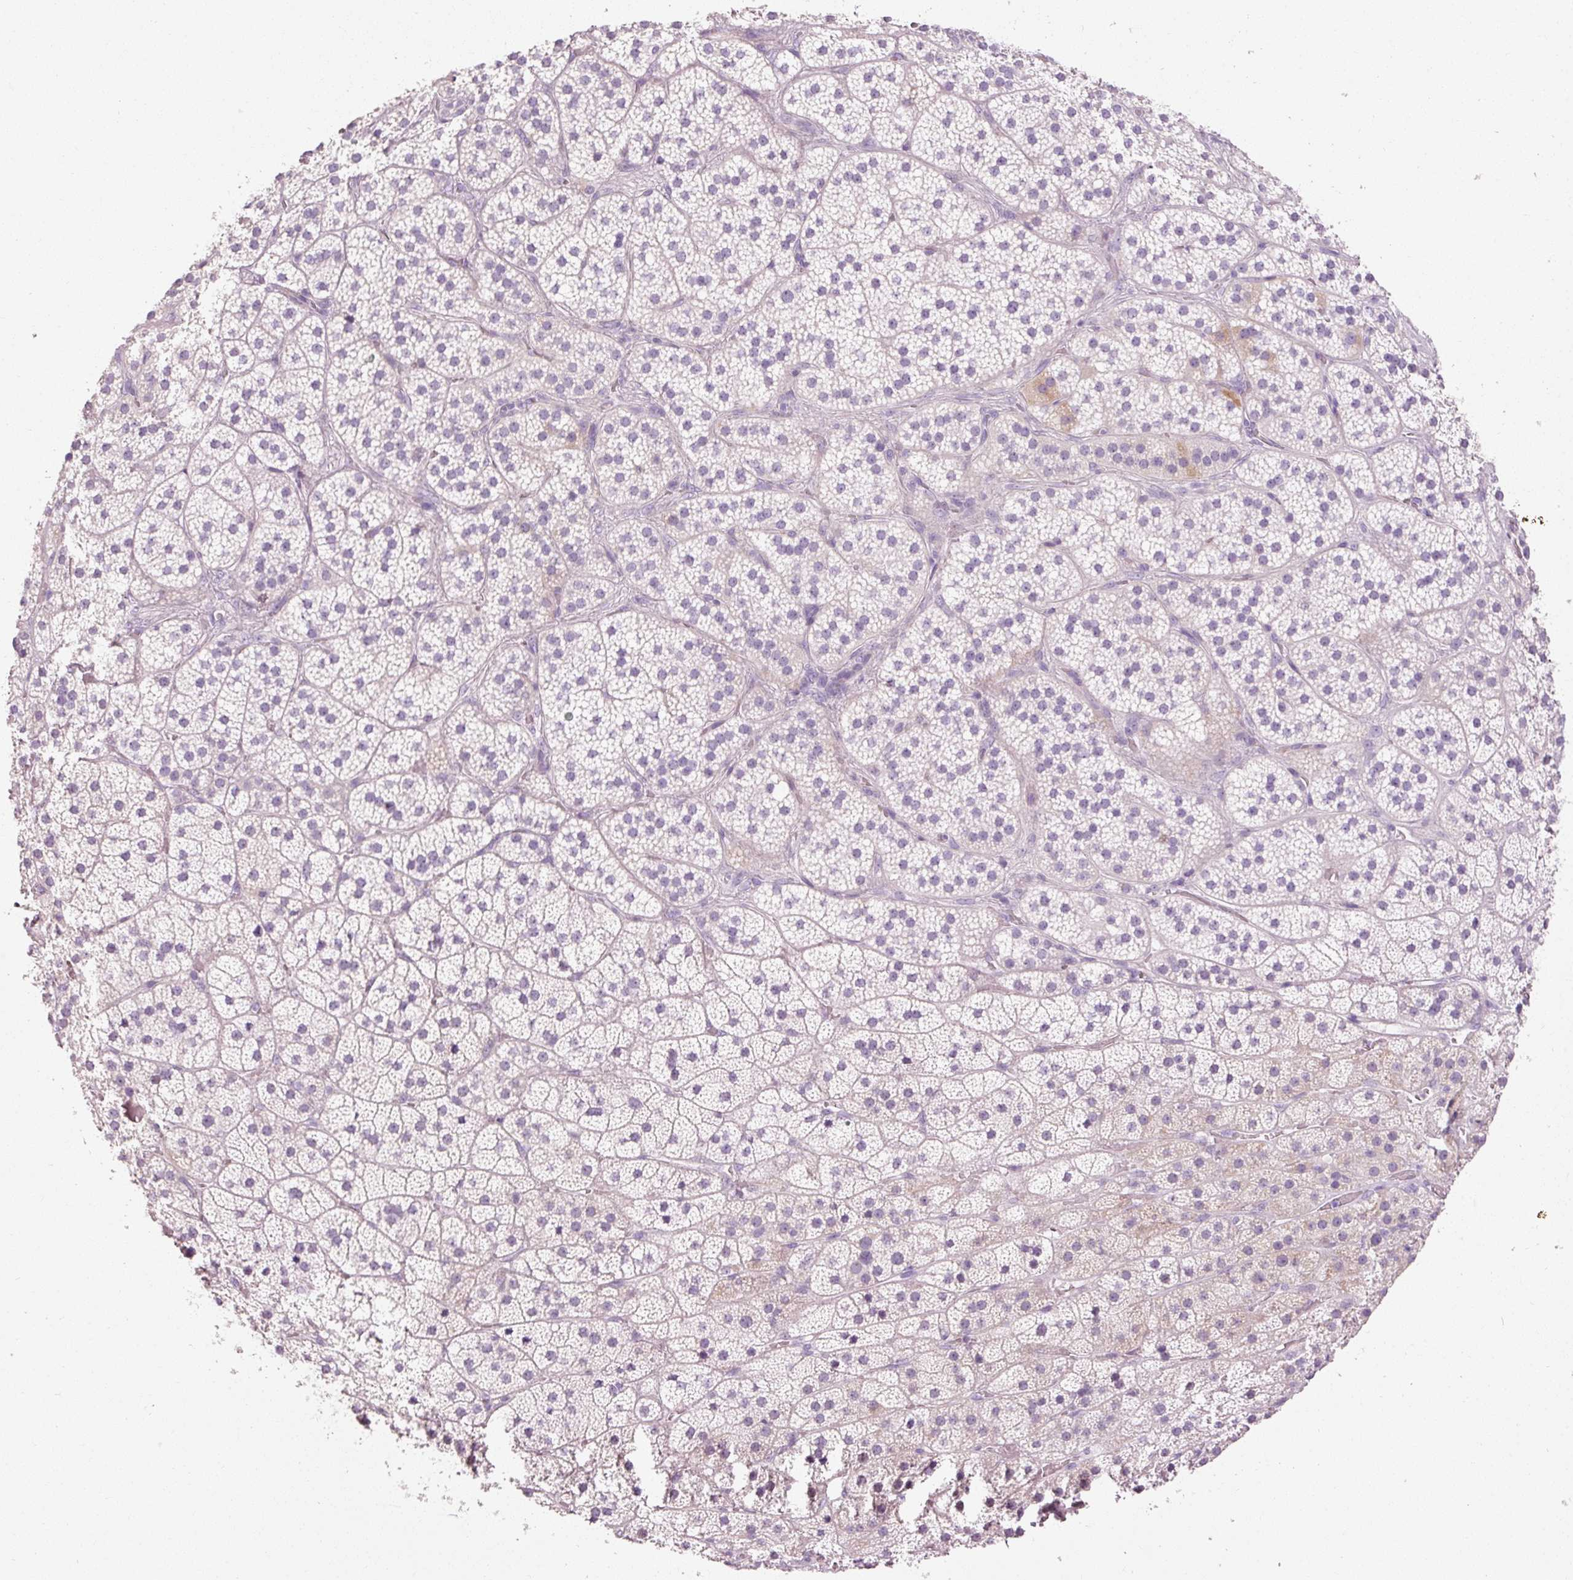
{"staining": {"intensity": "negative", "quantity": "none", "location": "none"}, "tissue": "adrenal gland", "cell_type": "Glandular cells", "image_type": "normal", "snomed": [{"axis": "morphology", "description": "Normal tissue, NOS"}, {"axis": "topography", "description": "Adrenal gland"}], "caption": "The image demonstrates no significant positivity in glandular cells of adrenal gland. (Brightfield microscopy of DAB IHC at high magnification).", "gene": "MUC5AC", "patient": {"sex": "male", "age": 57}}